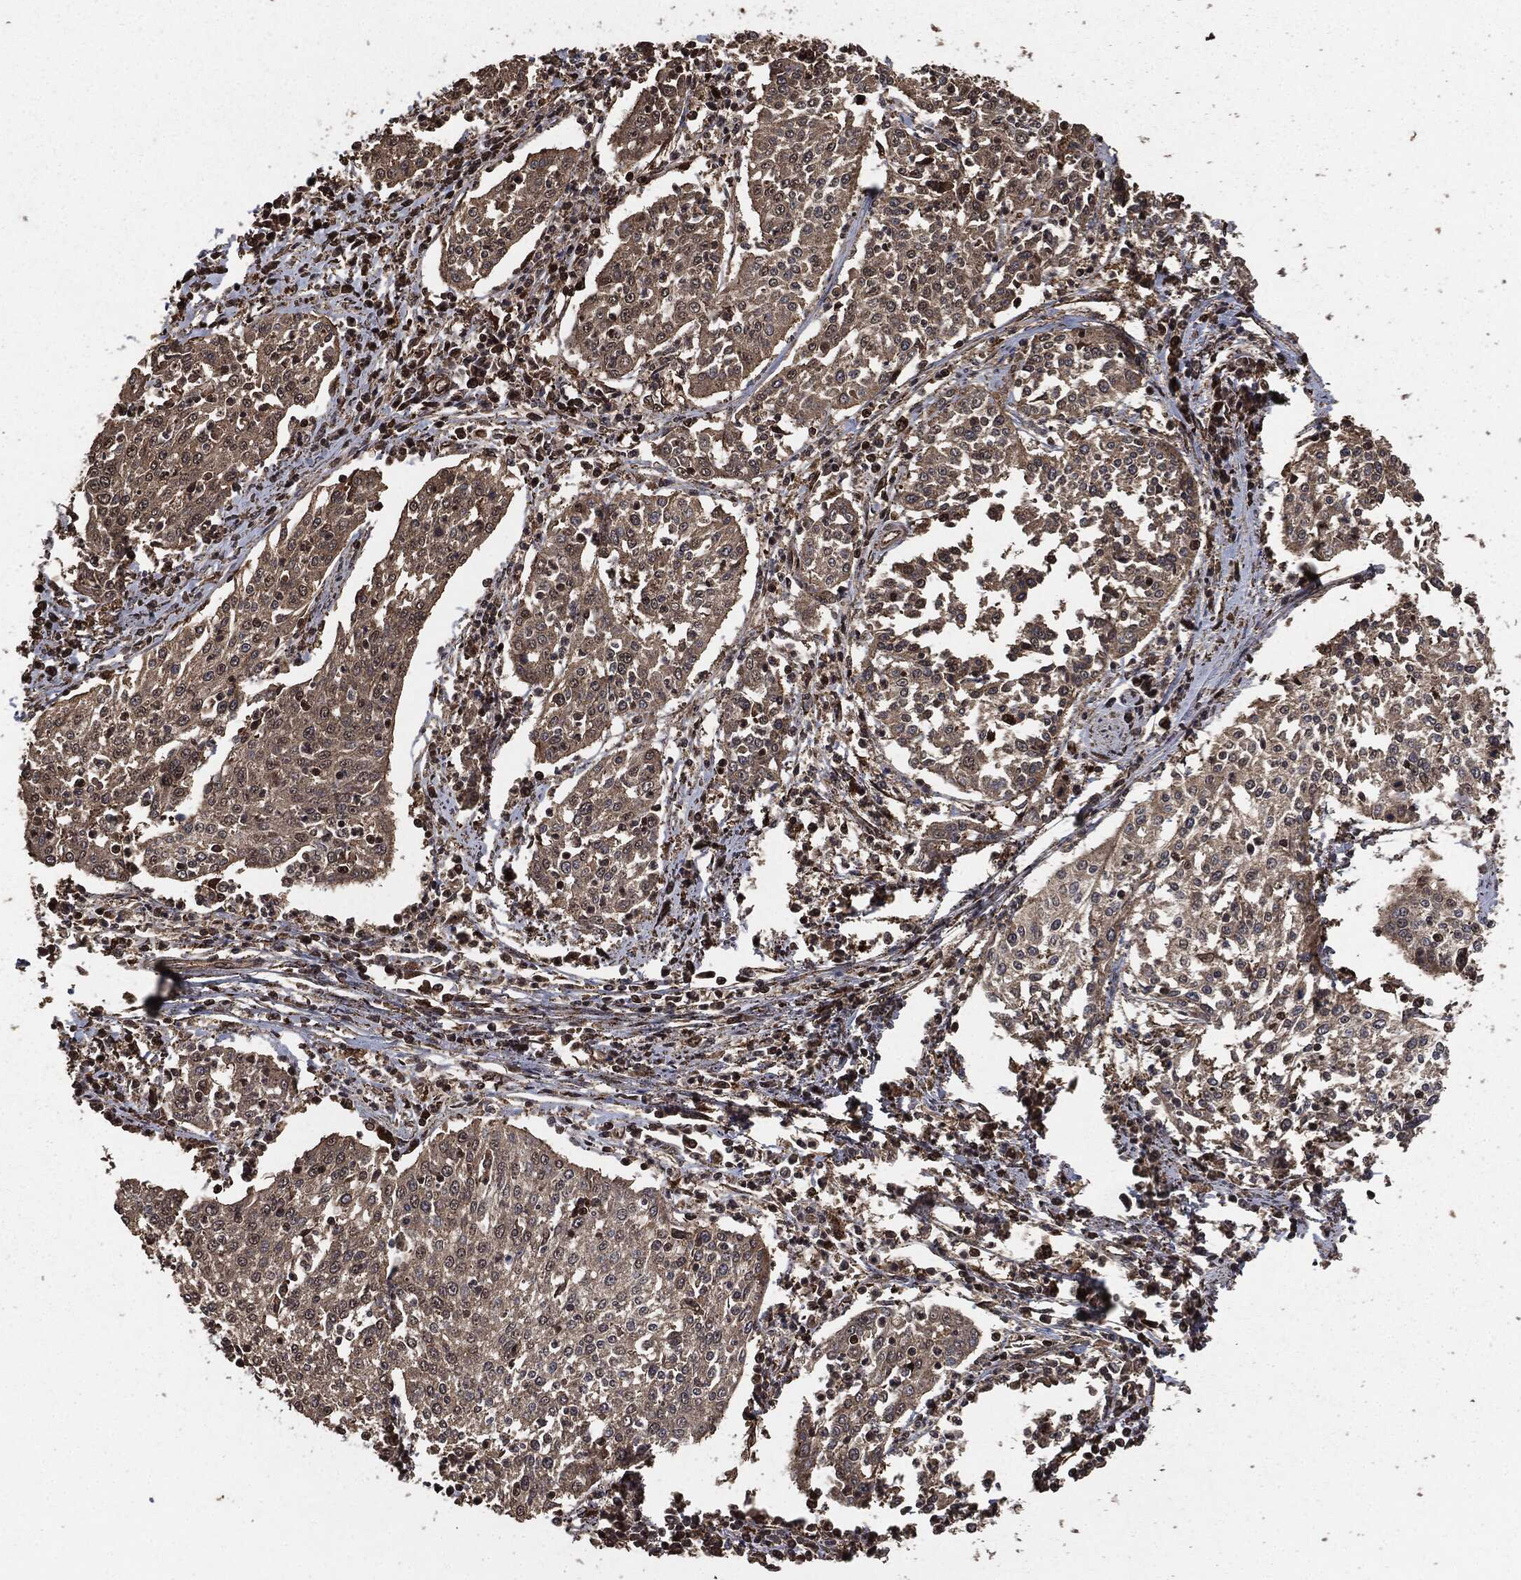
{"staining": {"intensity": "weak", "quantity": "25%-75%", "location": "cytoplasmic/membranous"}, "tissue": "cervical cancer", "cell_type": "Tumor cells", "image_type": "cancer", "snomed": [{"axis": "morphology", "description": "Squamous cell carcinoma, NOS"}, {"axis": "topography", "description": "Cervix"}], "caption": "Cervical cancer stained for a protein (brown) shows weak cytoplasmic/membranous positive staining in approximately 25%-75% of tumor cells.", "gene": "EGFR", "patient": {"sex": "female", "age": 41}}